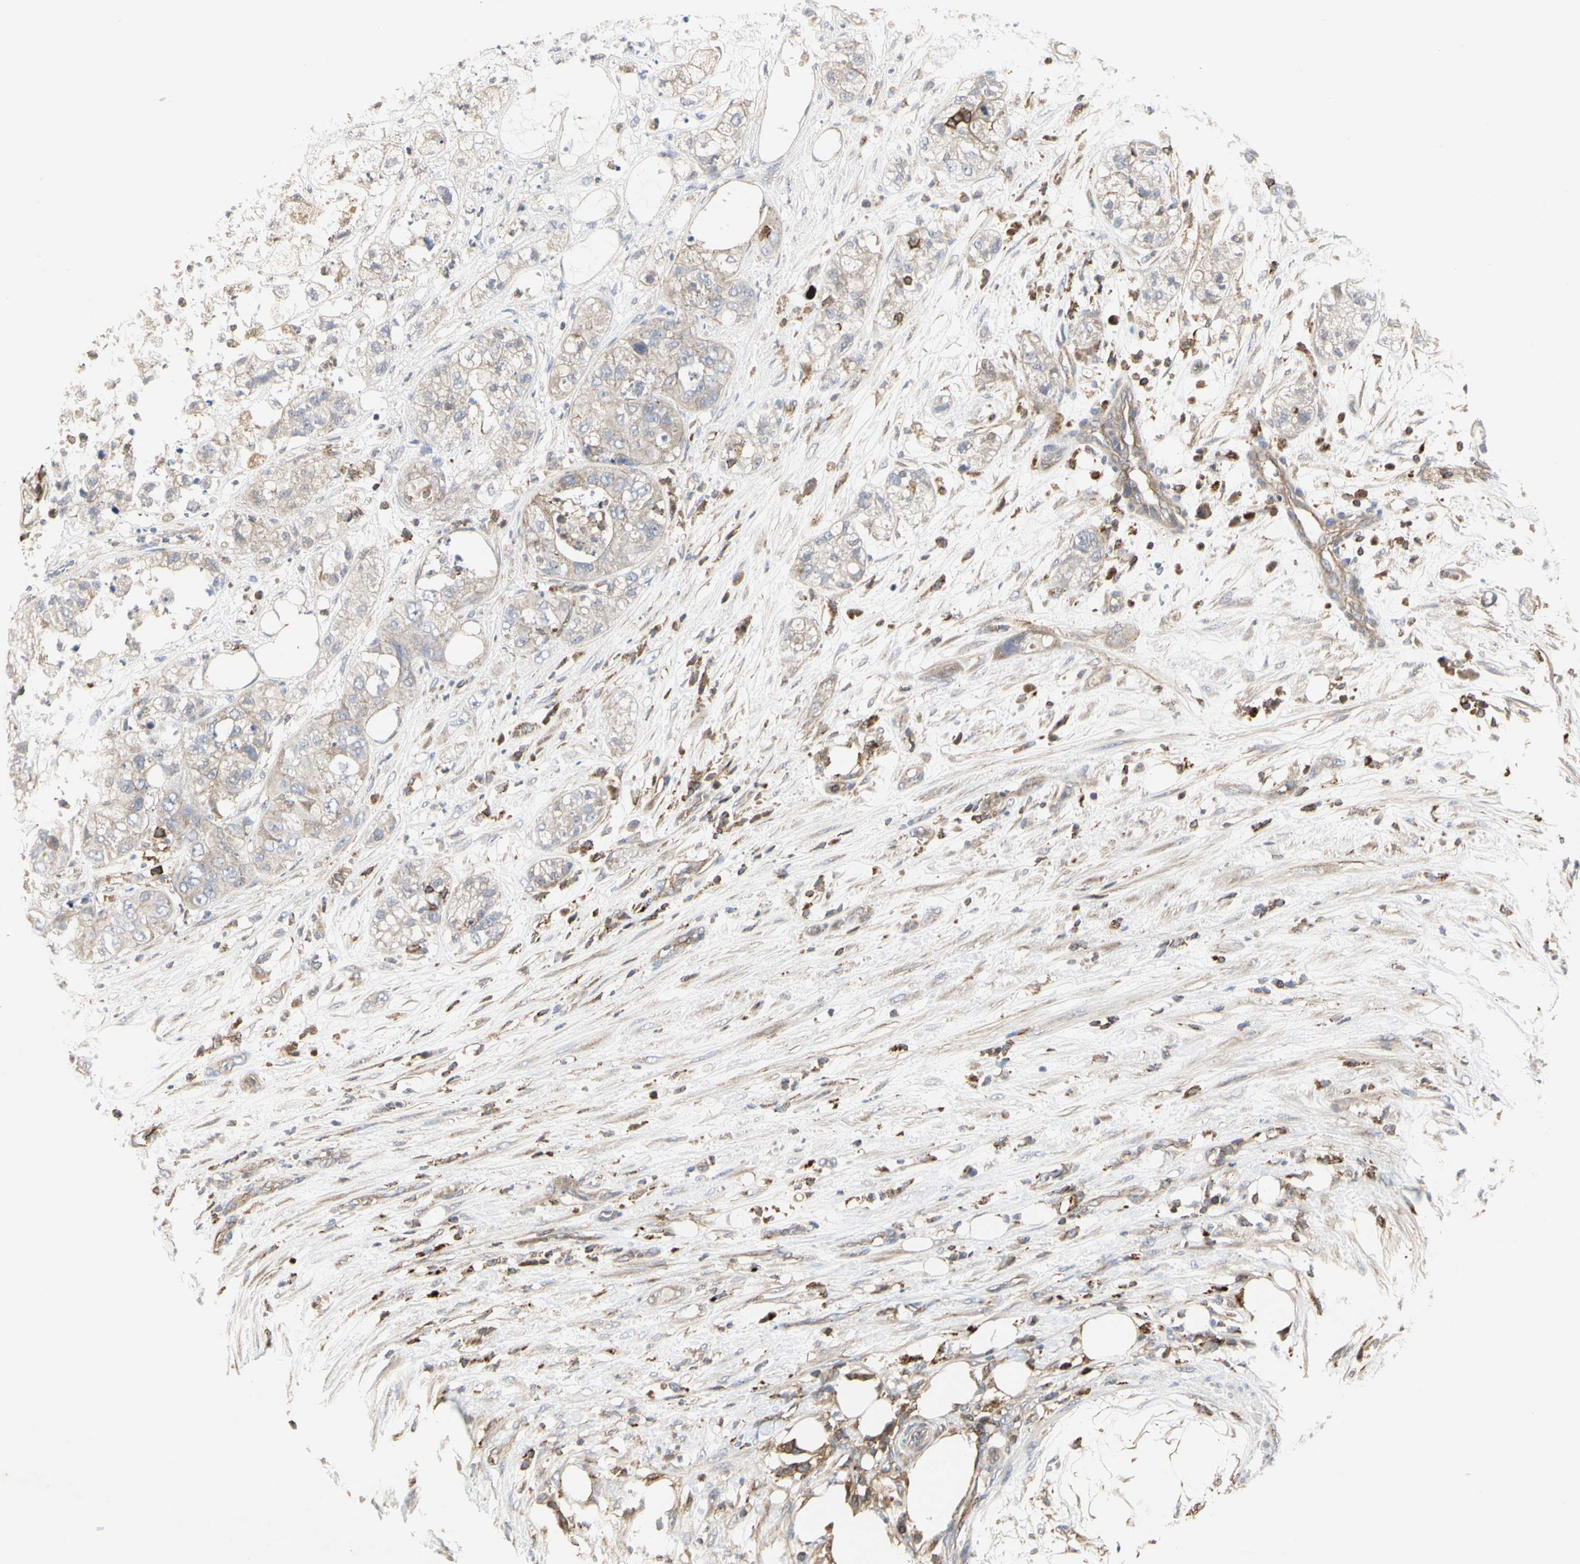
{"staining": {"intensity": "negative", "quantity": "none", "location": "none"}, "tissue": "pancreatic cancer", "cell_type": "Tumor cells", "image_type": "cancer", "snomed": [{"axis": "morphology", "description": "Adenocarcinoma, NOS"}, {"axis": "topography", "description": "Pancreas"}], "caption": "Tumor cells are negative for protein expression in human pancreatic adenocarcinoma.", "gene": "NAPG", "patient": {"sex": "female", "age": 78}}